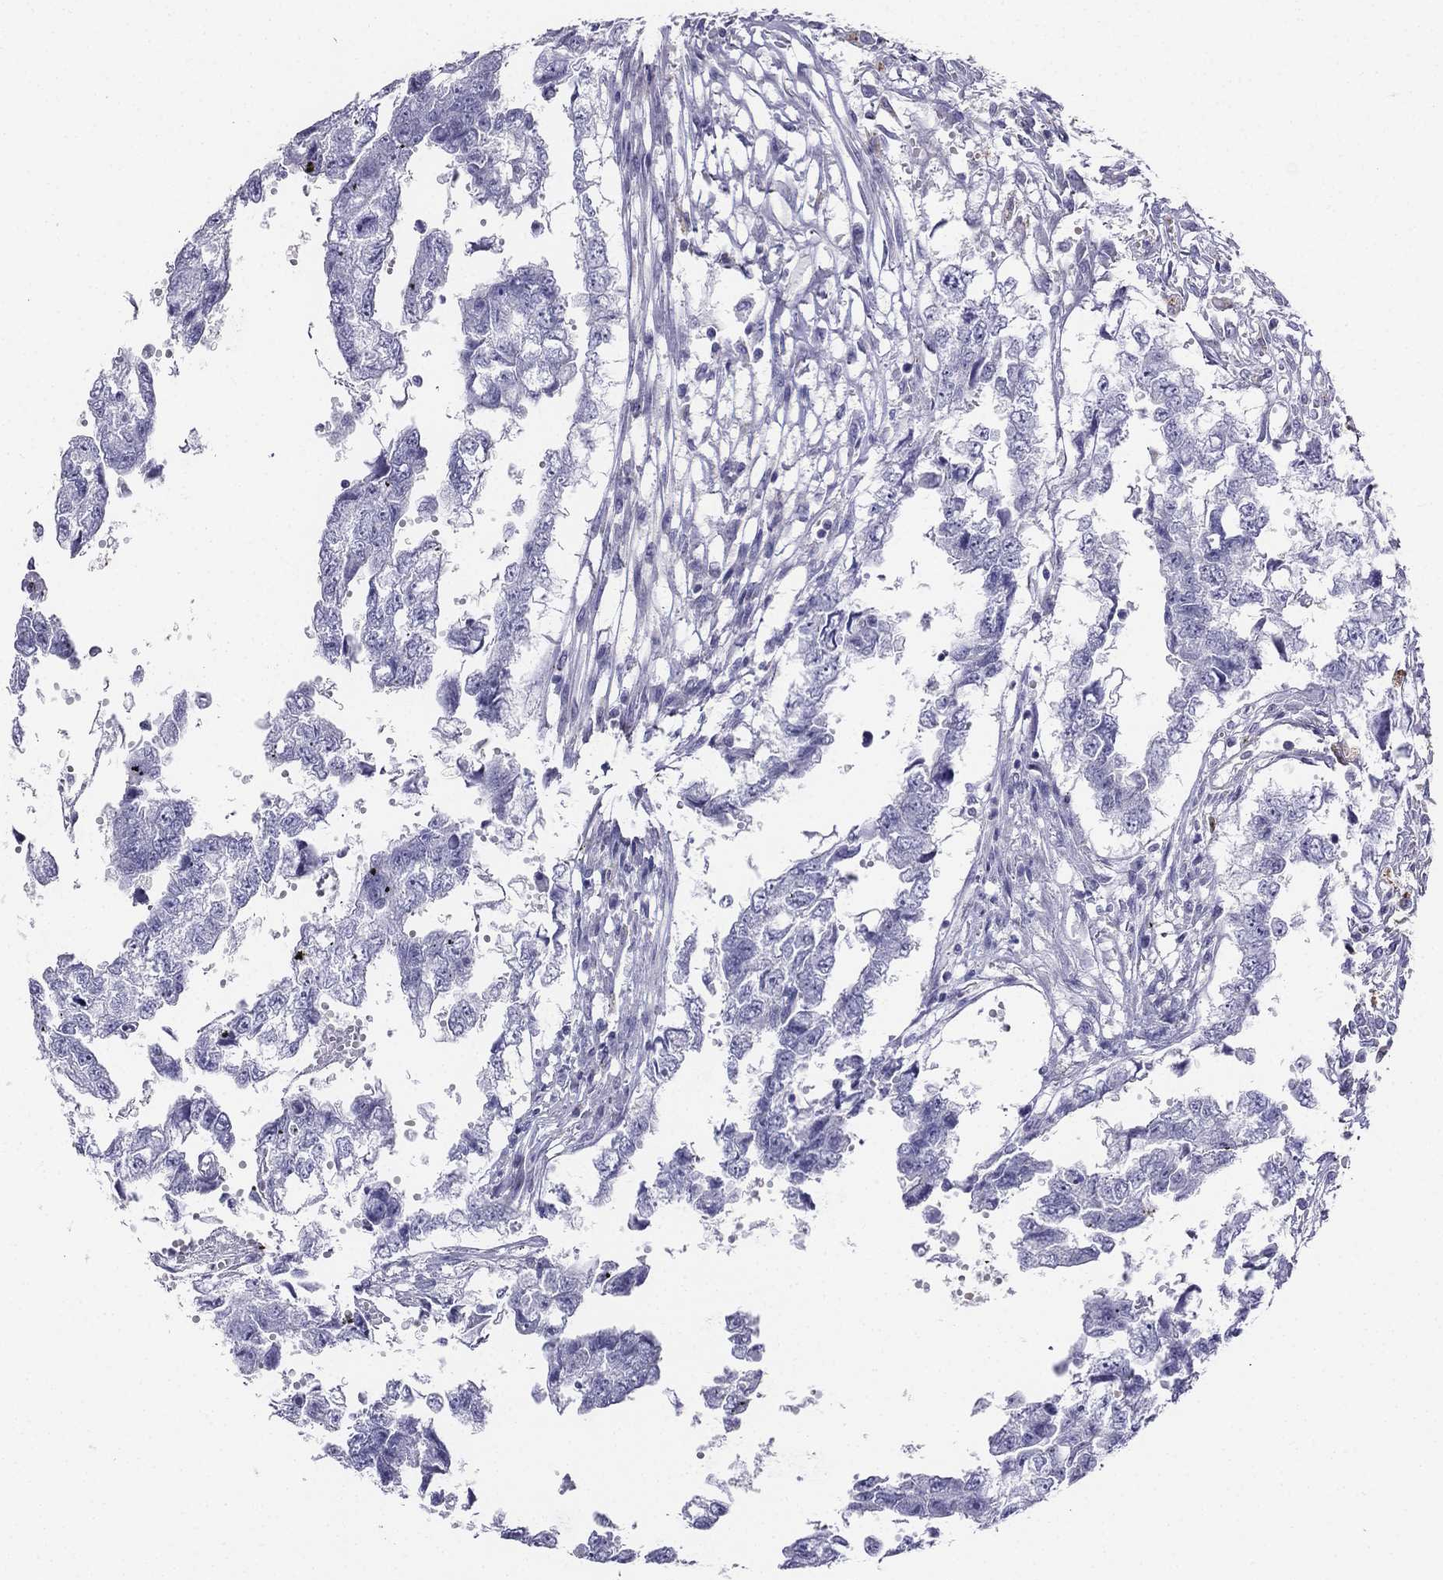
{"staining": {"intensity": "negative", "quantity": "none", "location": "none"}, "tissue": "testis cancer", "cell_type": "Tumor cells", "image_type": "cancer", "snomed": [{"axis": "morphology", "description": "Carcinoma, Embryonal, NOS"}, {"axis": "morphology", "description": "Teratoma, malignant, NOS"}, {"axis": "topography", "description": "Testis"}], "caption": "The photomicrograph demonstrates no significant expression in tumor cells of testis embryonal carcinoma.", "gene": "ALOXE3", "patient": {"sex": "male", "age": 44}}